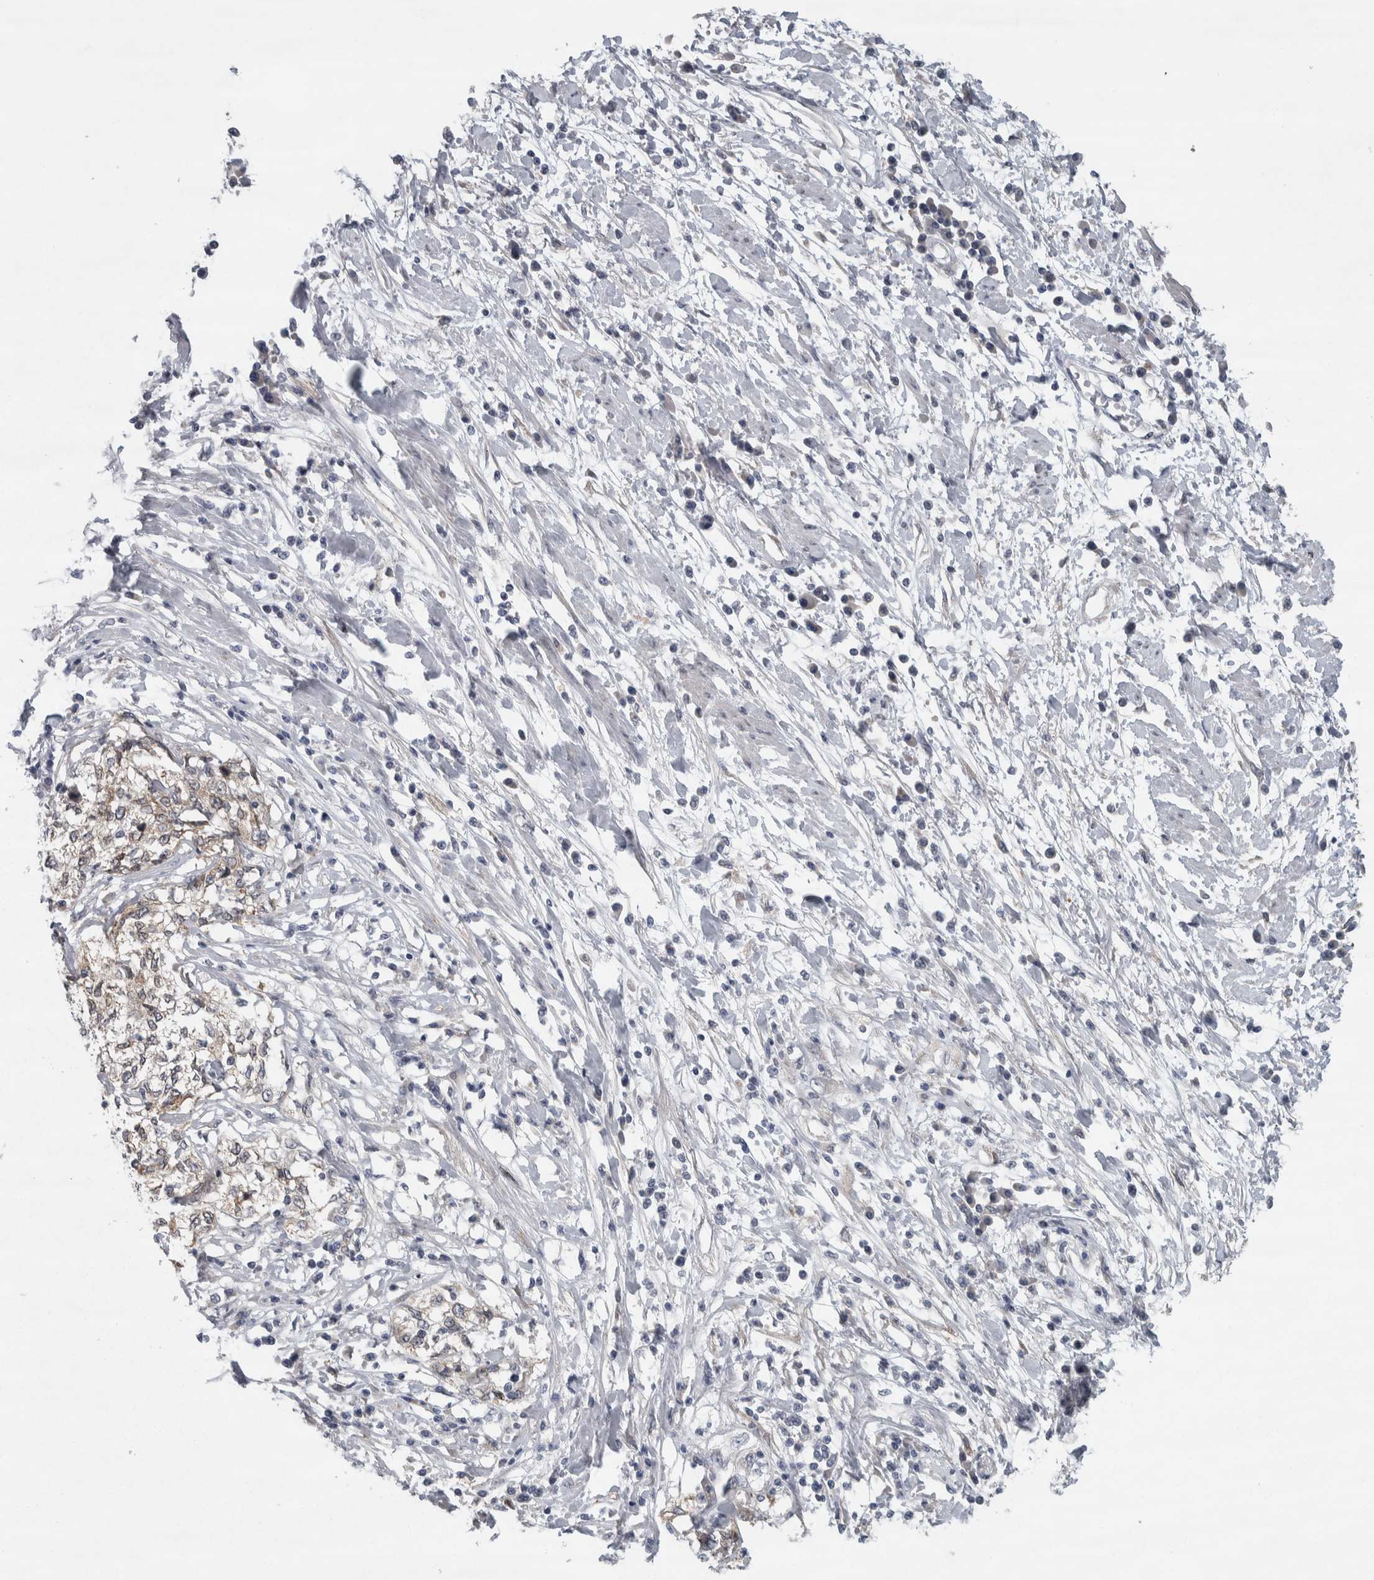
{"staining": {"intensity": "weak", "quantity": ">75%", "location": "cytoplasmic/membranous"}, "tissue": "cervical cancer", "cell_type": "Tumor cells", "image_type": "cancer", "snomed": [{"axis": "morphology", "description": "Squamous cell carcinoma, NOS"}, {"axis": "topography", "description": "Cervix"}], "caption": "Weak cytoplasmic/membranous positivity is identified in approximately >75% of tumor cells in cervical cancer.", "gene": "SIGMAR1", "patient": {"sex": "female", "age": 57}}